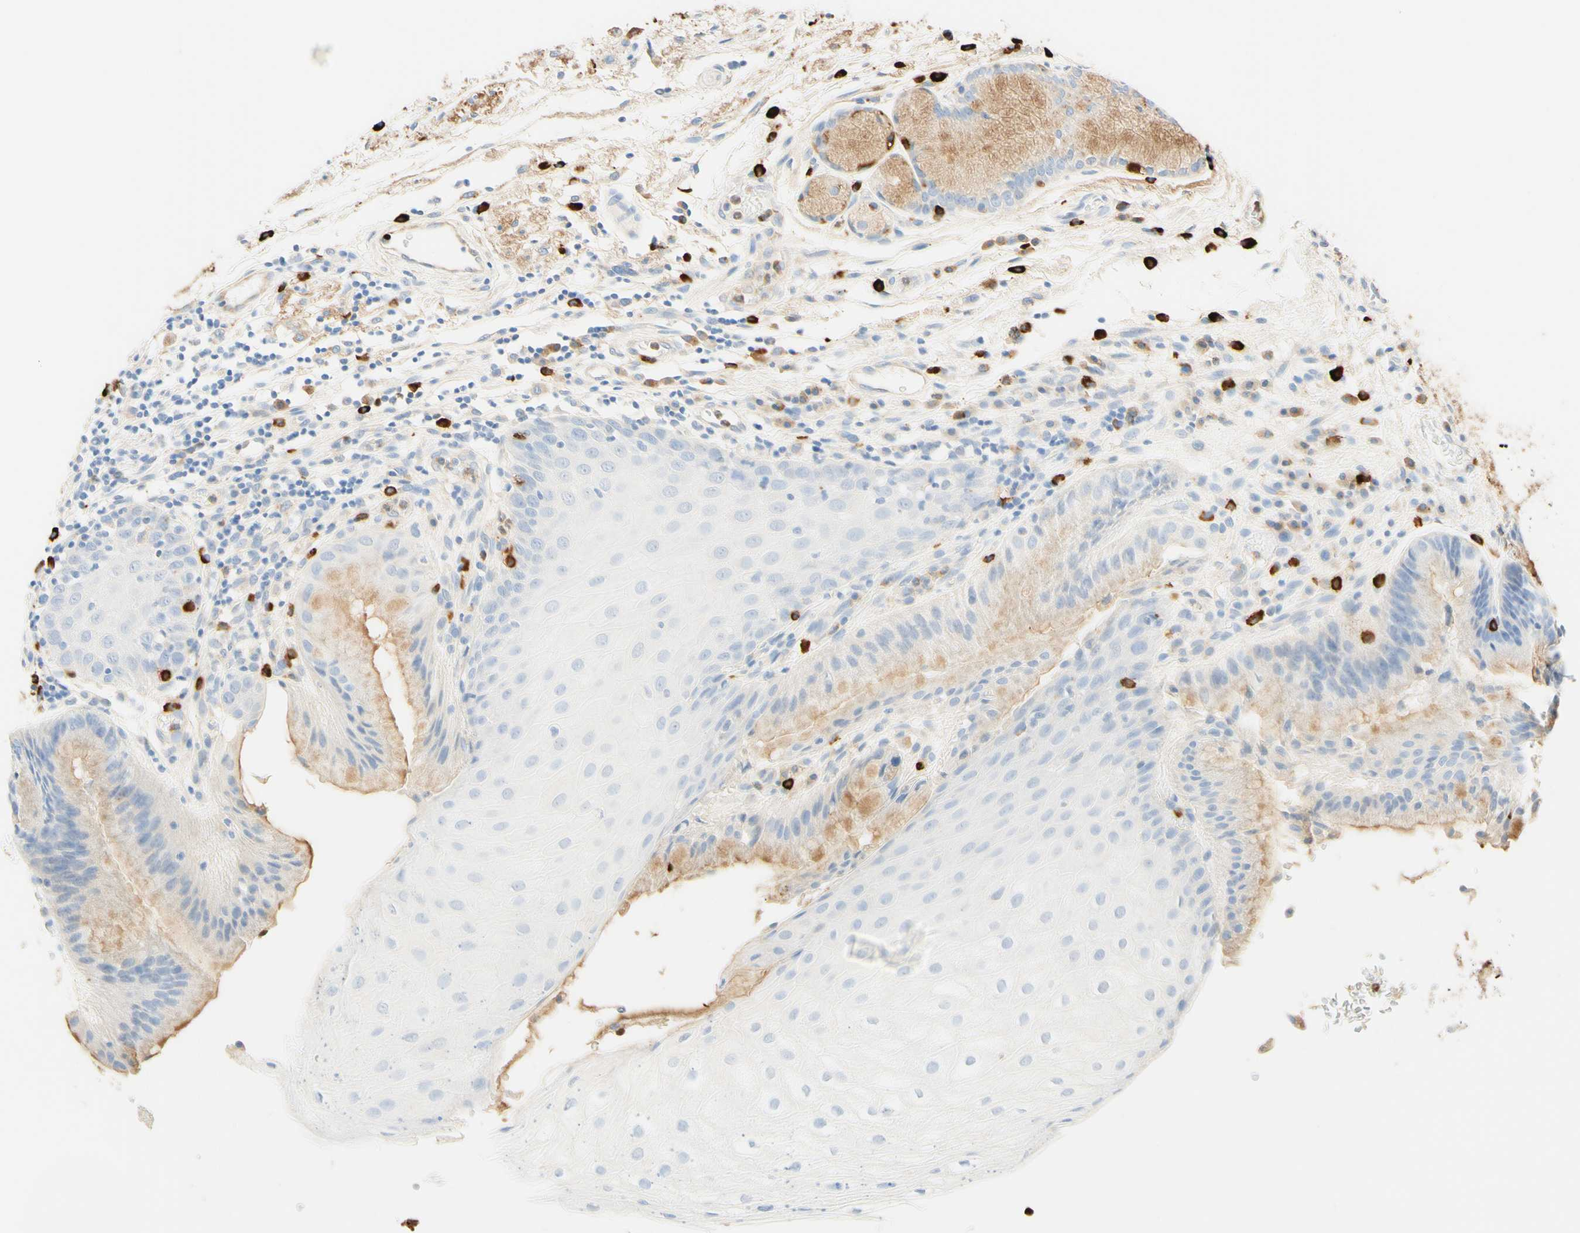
{"staining": {"intensity": "moderate", "quantity": "25%-75%", "location": "cytoplasmic/membranous"}, "tissue": "stomach", "cell_type": "Glandular cells", "image_type": "normal", "snomed": [{"axis": "morphology", "description": "Normal tissue, NOS"}, {"axis": "topography", "description": "Stomach, upper"}], "caption": "Immunohistochemistry of benign human stomach exhibits medium levels of moderate cytoplasmic/membranous expression in approximately 25%-75% of glandular cells.", "gene": "CD63", "patient": {"sex": "male", "age": 72}}